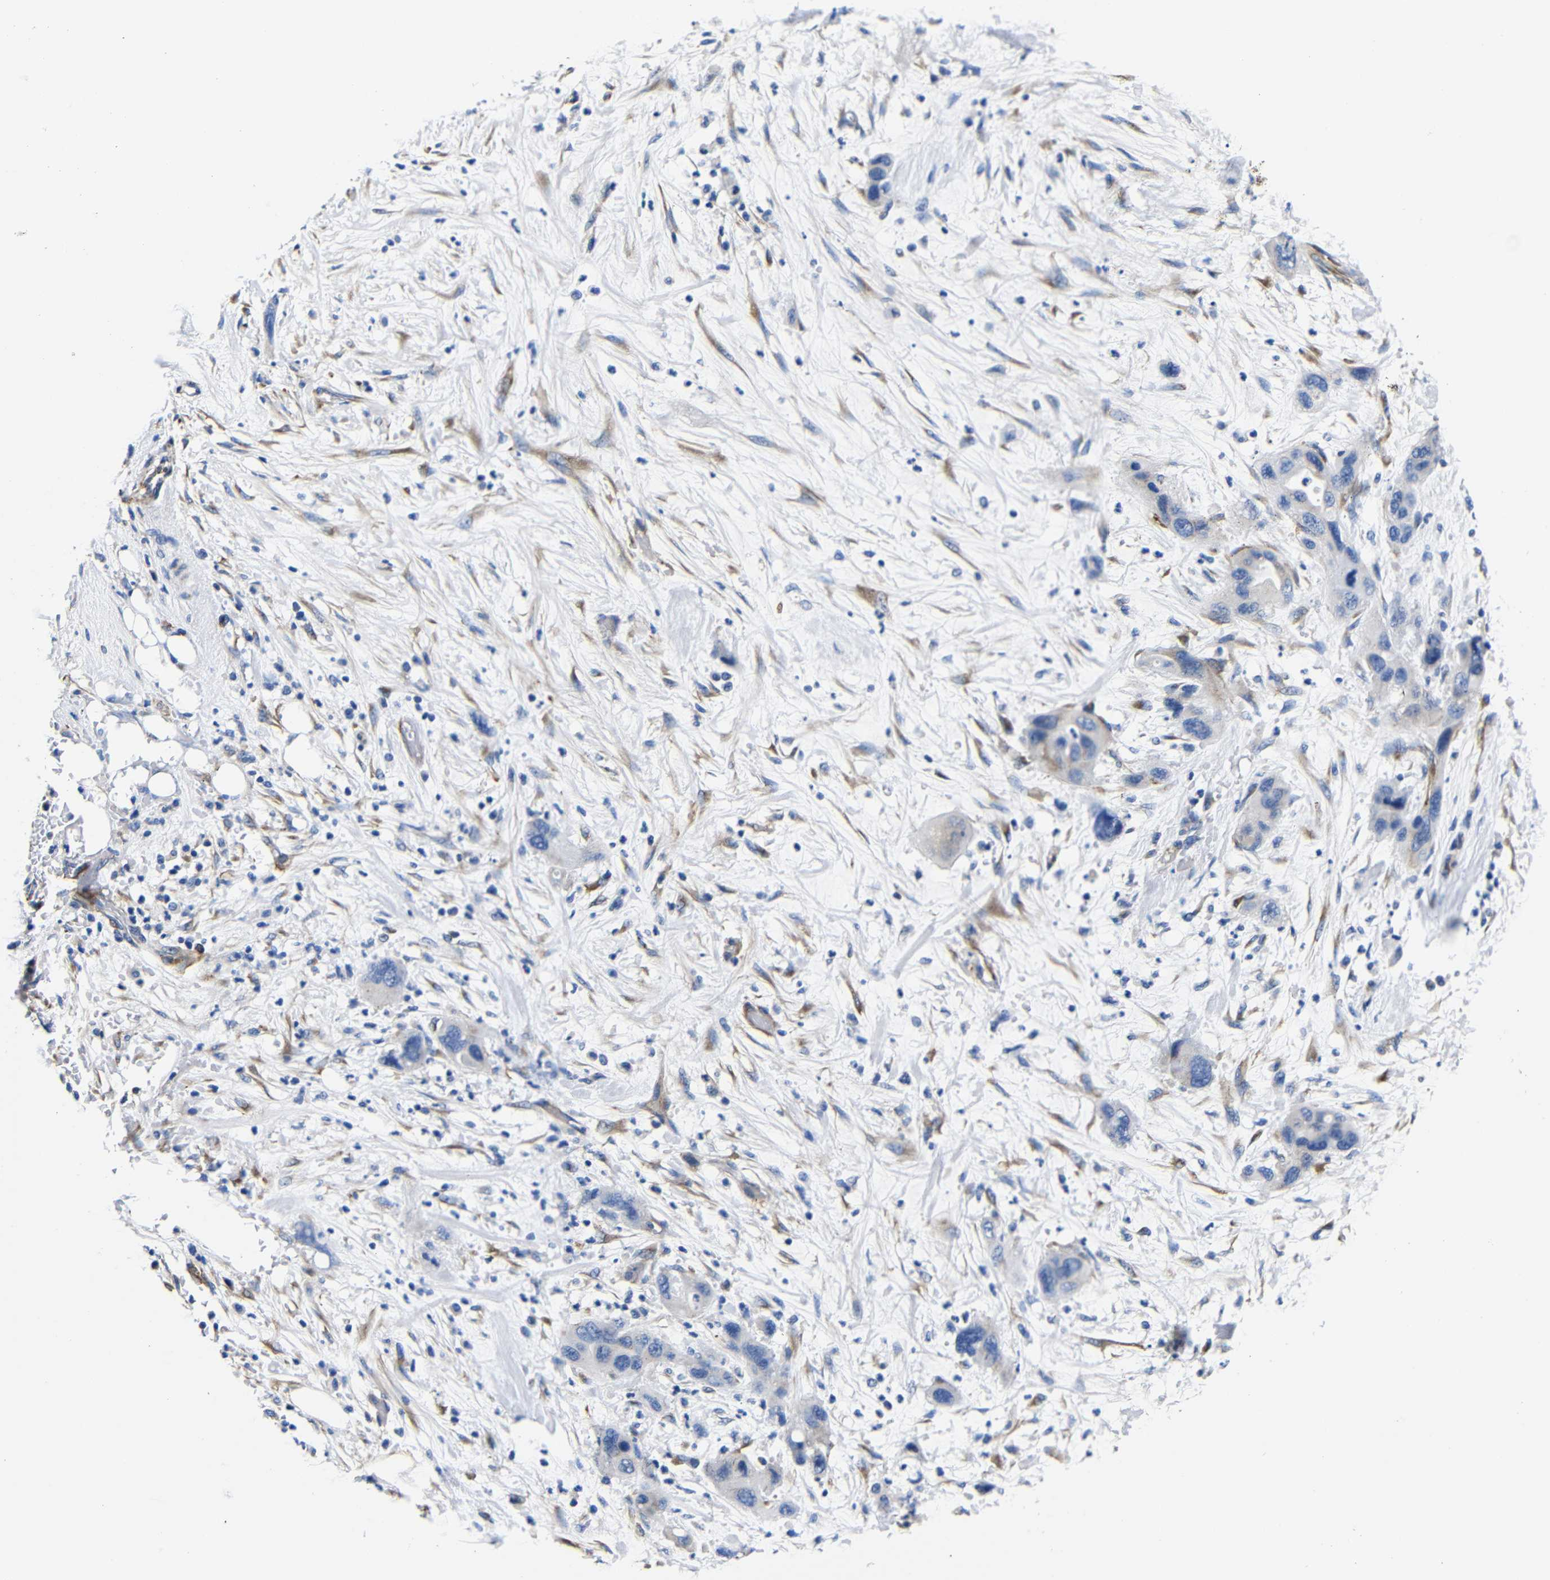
{"staining": {"intensity": "negative", "quantity": "none", "location": "none"}, "tissue": "pancreatic cancer", "cell_type": "Tumor cells", "image_type": "cancer", "snomed": [{"axis": "morphology", "description": "Adenocarcinoma, NOS"}, {"axis": "topography", "description": "Pancreas"}], "caption": "The histopathology image exhibits no significant staining in tumor cells of pancreatic adenocarcinoma.", "gene": "LRIG1", "patient": {"sex": "female", "age": 71}}